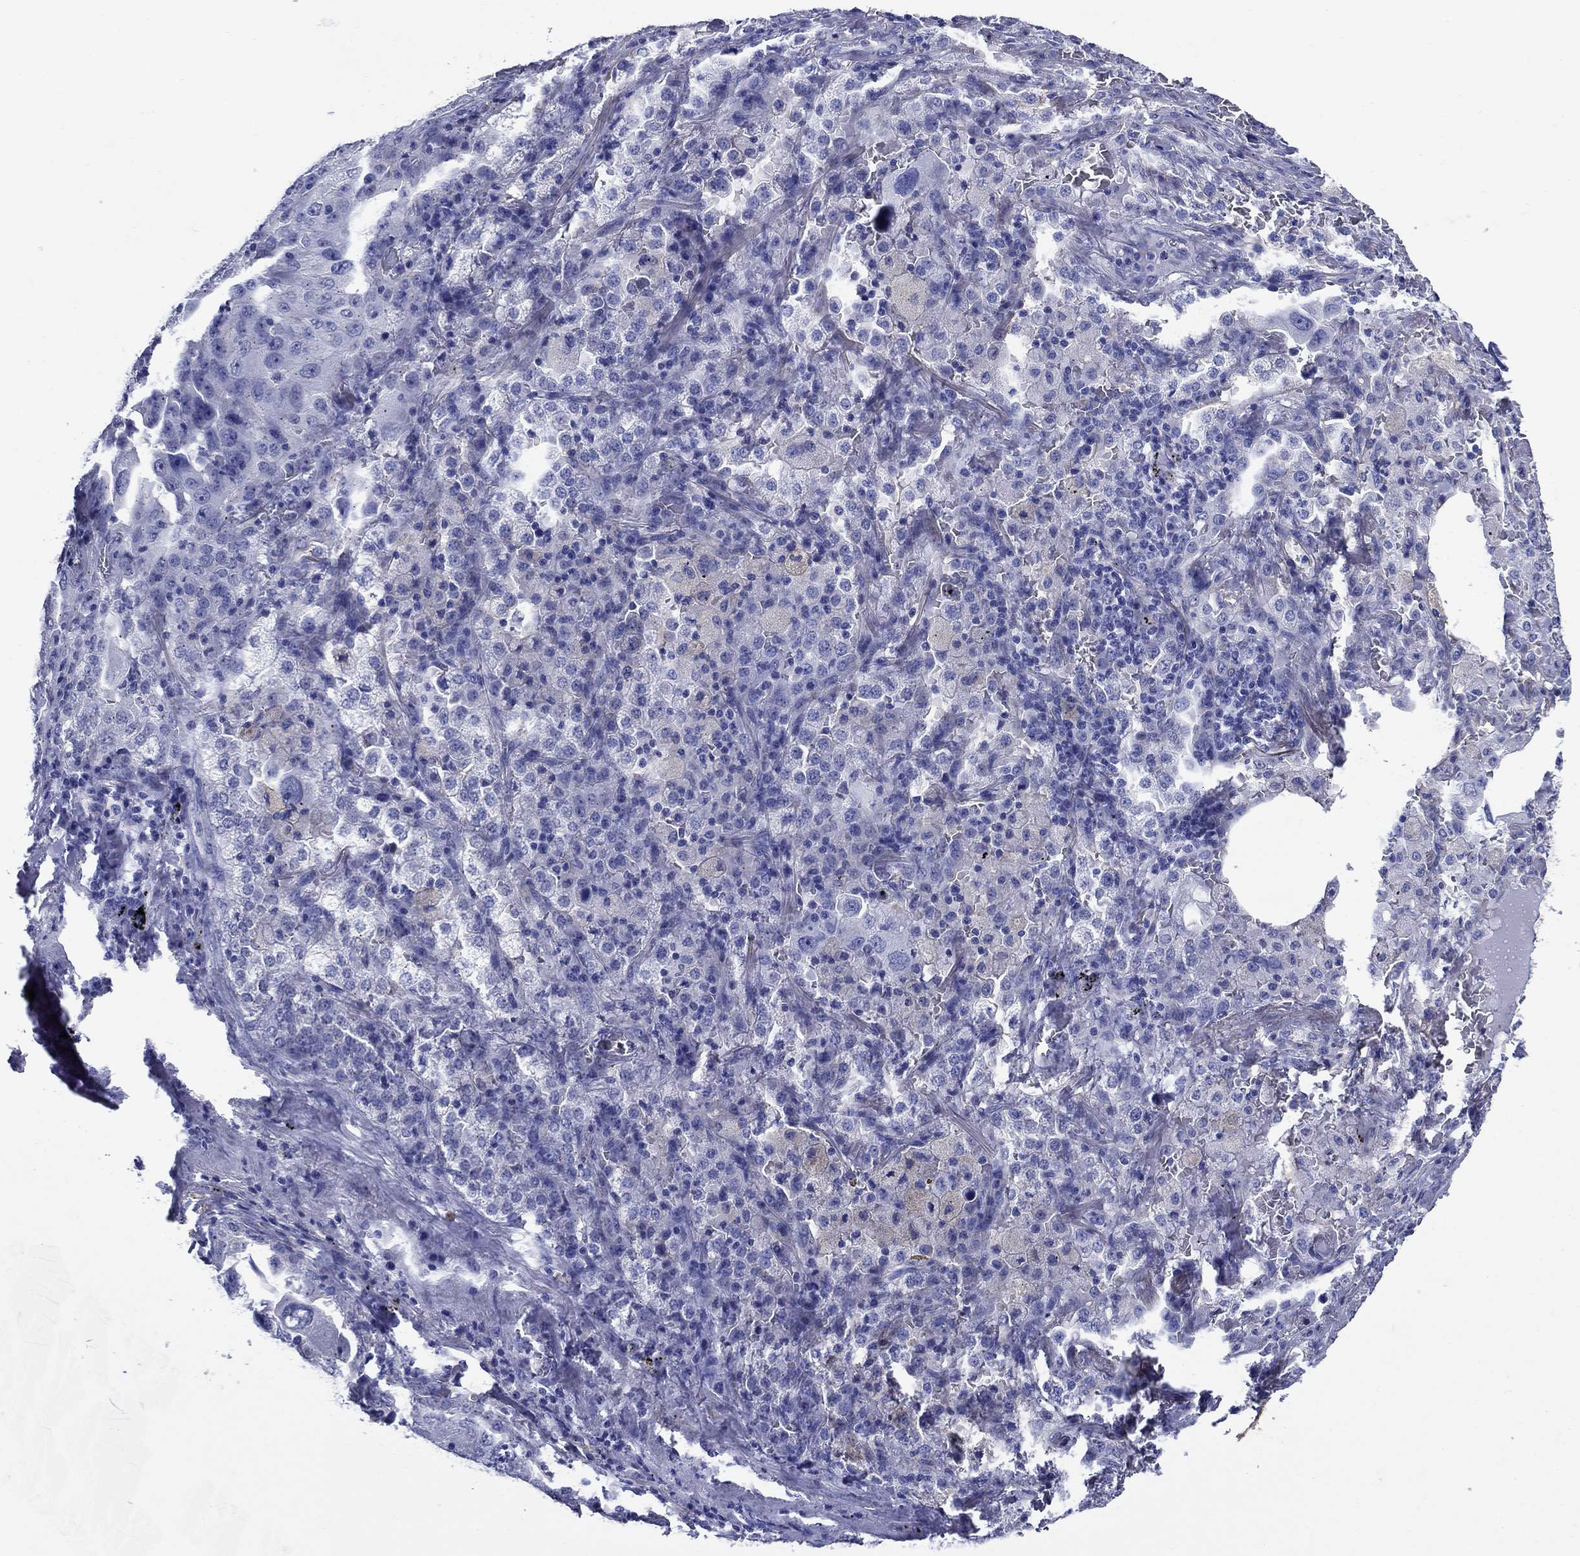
{"staining": {"intensity": "negative", "quantity": "none", "location": "none"}, "tissue": "lung cancer", "cell_type": "Tumor cells", "image_type": "cancer", "snomed": [{"axis": "morphology", "description": "Adenocarcinoma, NOS"}, {"axis": "topography", "description": "Lung"}], "caption": "The immunohistochemistry (IHC) histopathology image has no significant staining in tumor cells of lung adenocarcinoma tissue.", "gene": "SMCP", "patient": {"sex": "female", "age": 61}}